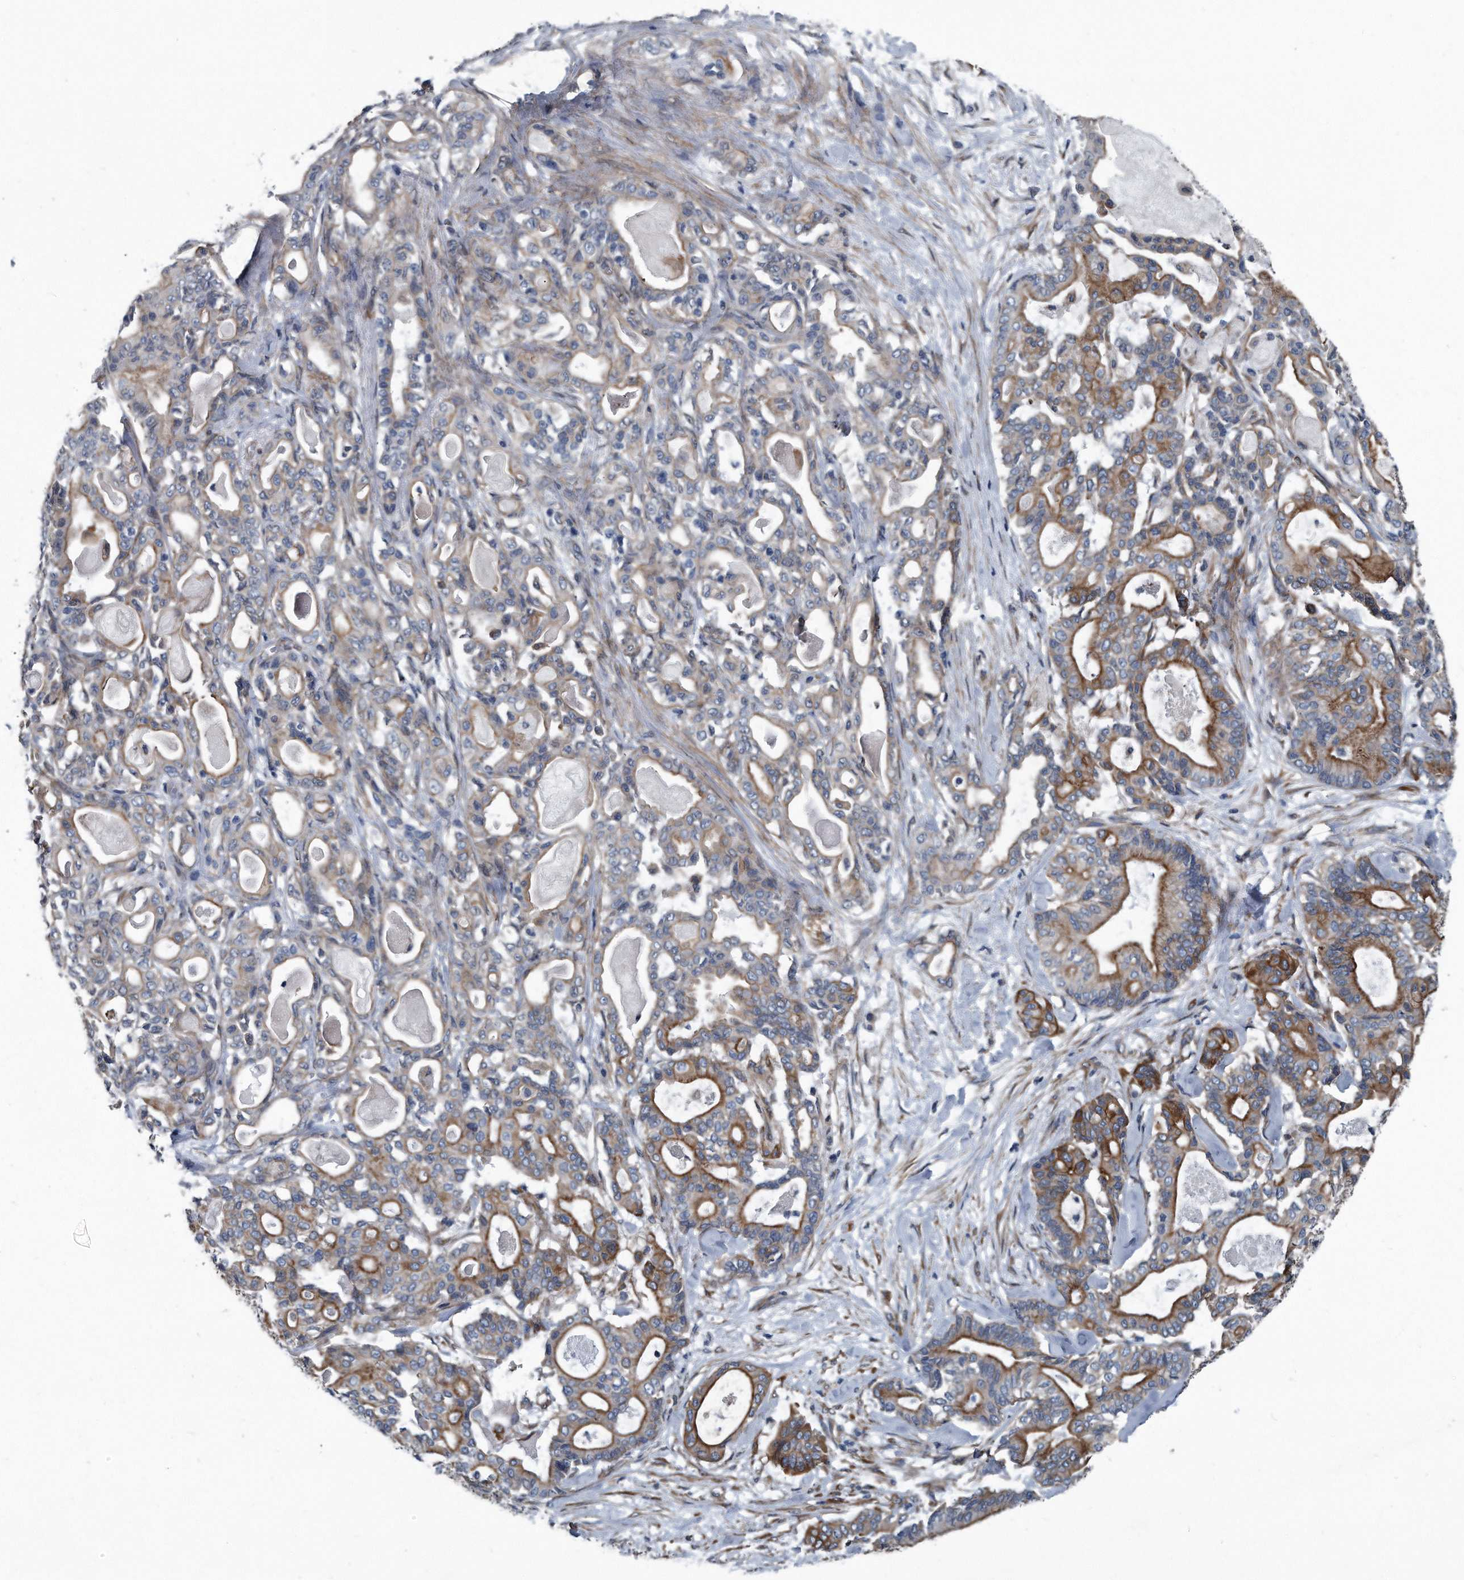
{"staining": {"intensity": "strong", "quantity": "<25%", "location": "cytoplasmic/membranous"}, "tissue": "pancreatic cancer", "cell_type": "Tumor cells", "image_type": "cancer", "snomed": [{"axis": "morphology", "description": "Adenocarcinoma, NOS"}, {"axis": "topography", "description": "Pancreas"}], "caption": "Pancreatic cancer (adenocarcinoma) was stained to show a protein in brown. There is medium levels of strong cytoplasmic/membranous staining in about <25% of tumor cells. Ihc stains the protein in brown and the nuclei are stained blue.", "gene": "PLEC", "patient": {"sex": "male", "age": 63}}